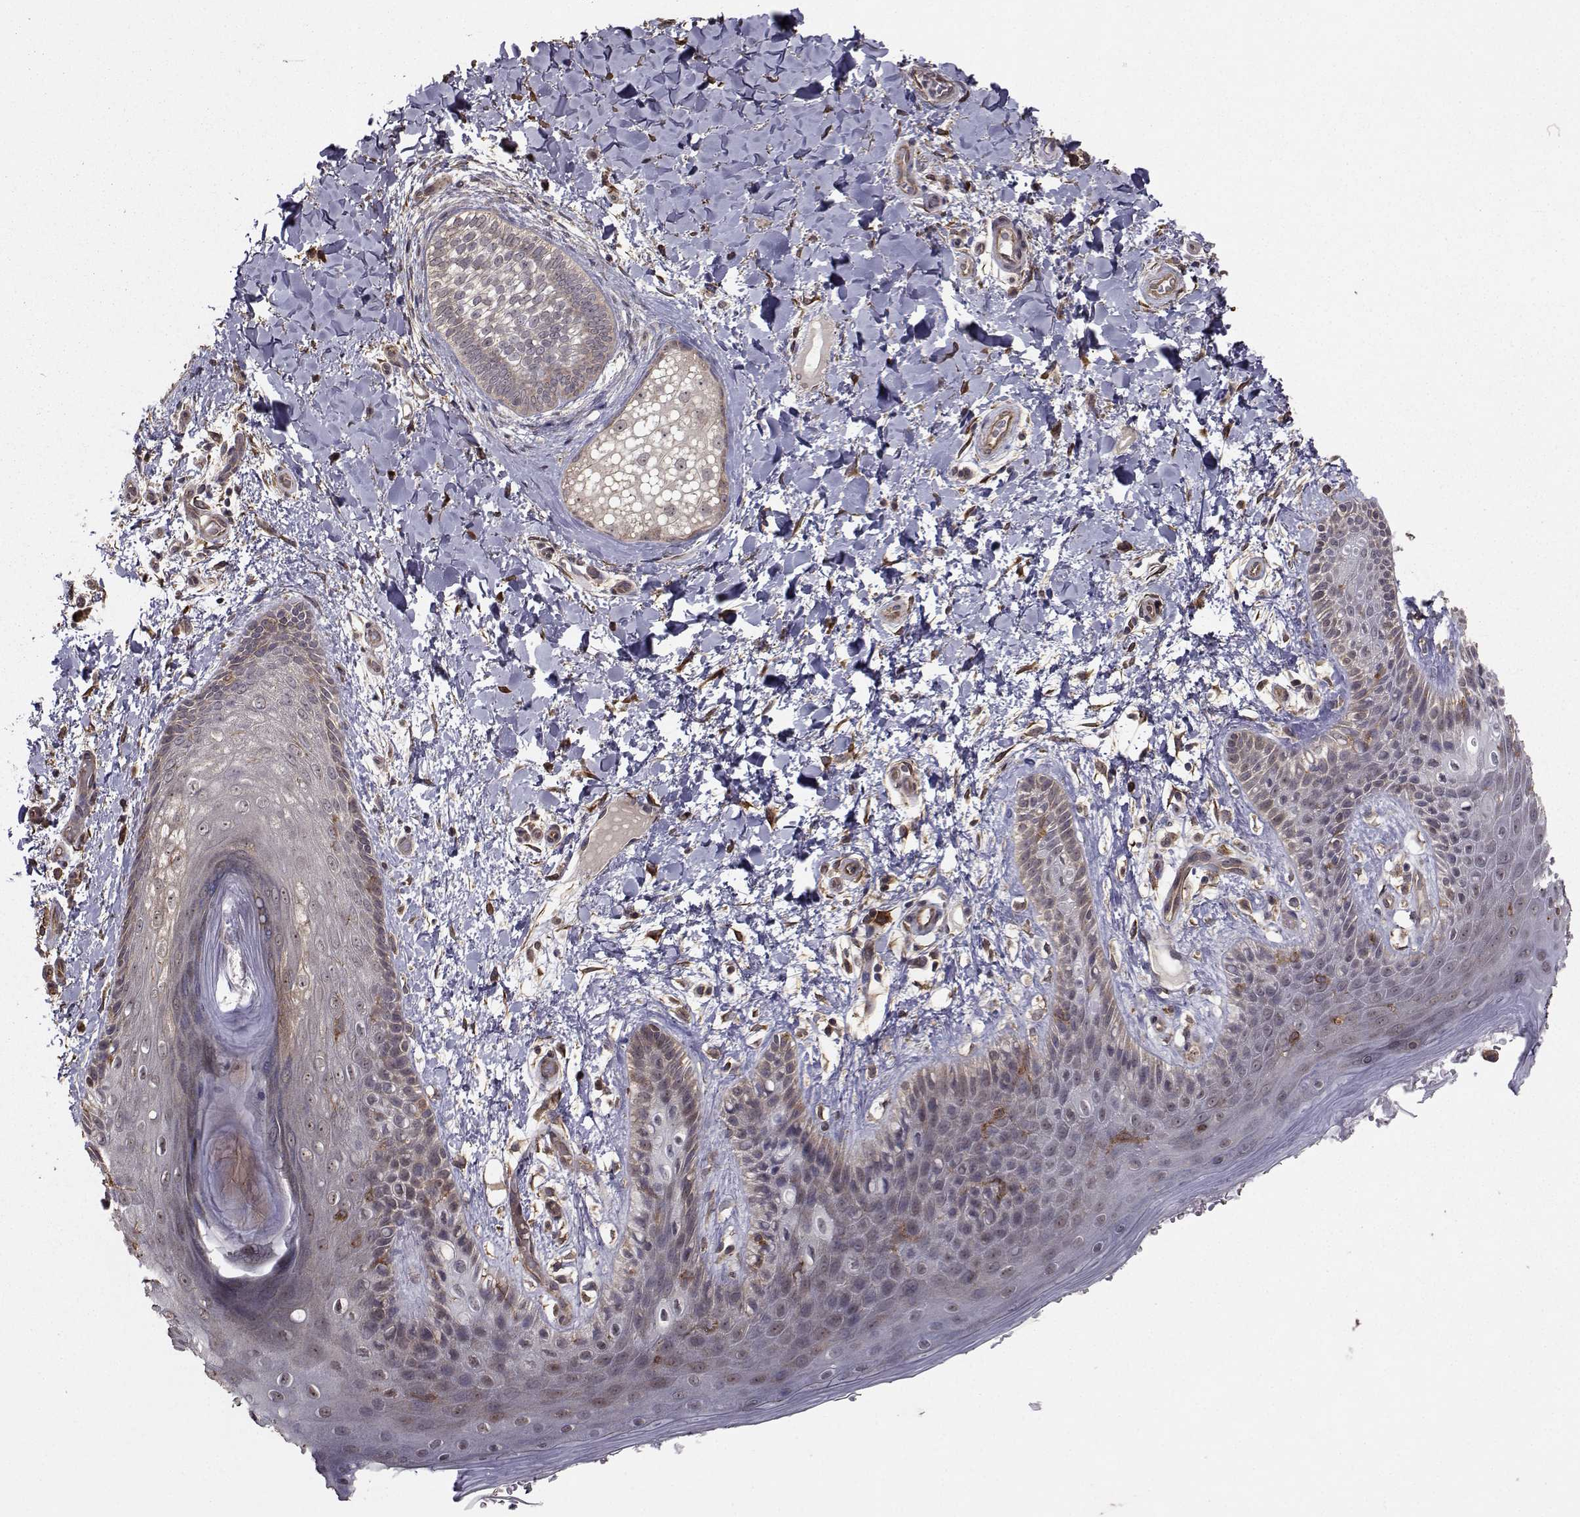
{"staining": {"intensity": "weak", "quantity": "25%-75%", "location": "cytoplasmic/membranous"}, "tissue": "skin", "cell_type": "Epidermal cells", "image_type": "normal", "snomed": [{"axis": "morphology", "description": "Normal tissue, NOS"}, {"axis": "topography", "description": "Anal"}], "caption": "Epidermal cells reveal weak cytoplasmic/membranous positivity in about 25%-75% of cells in benign skin.", "gene": "TRIP10", "patient": {"sex": "male", "age": 36}}